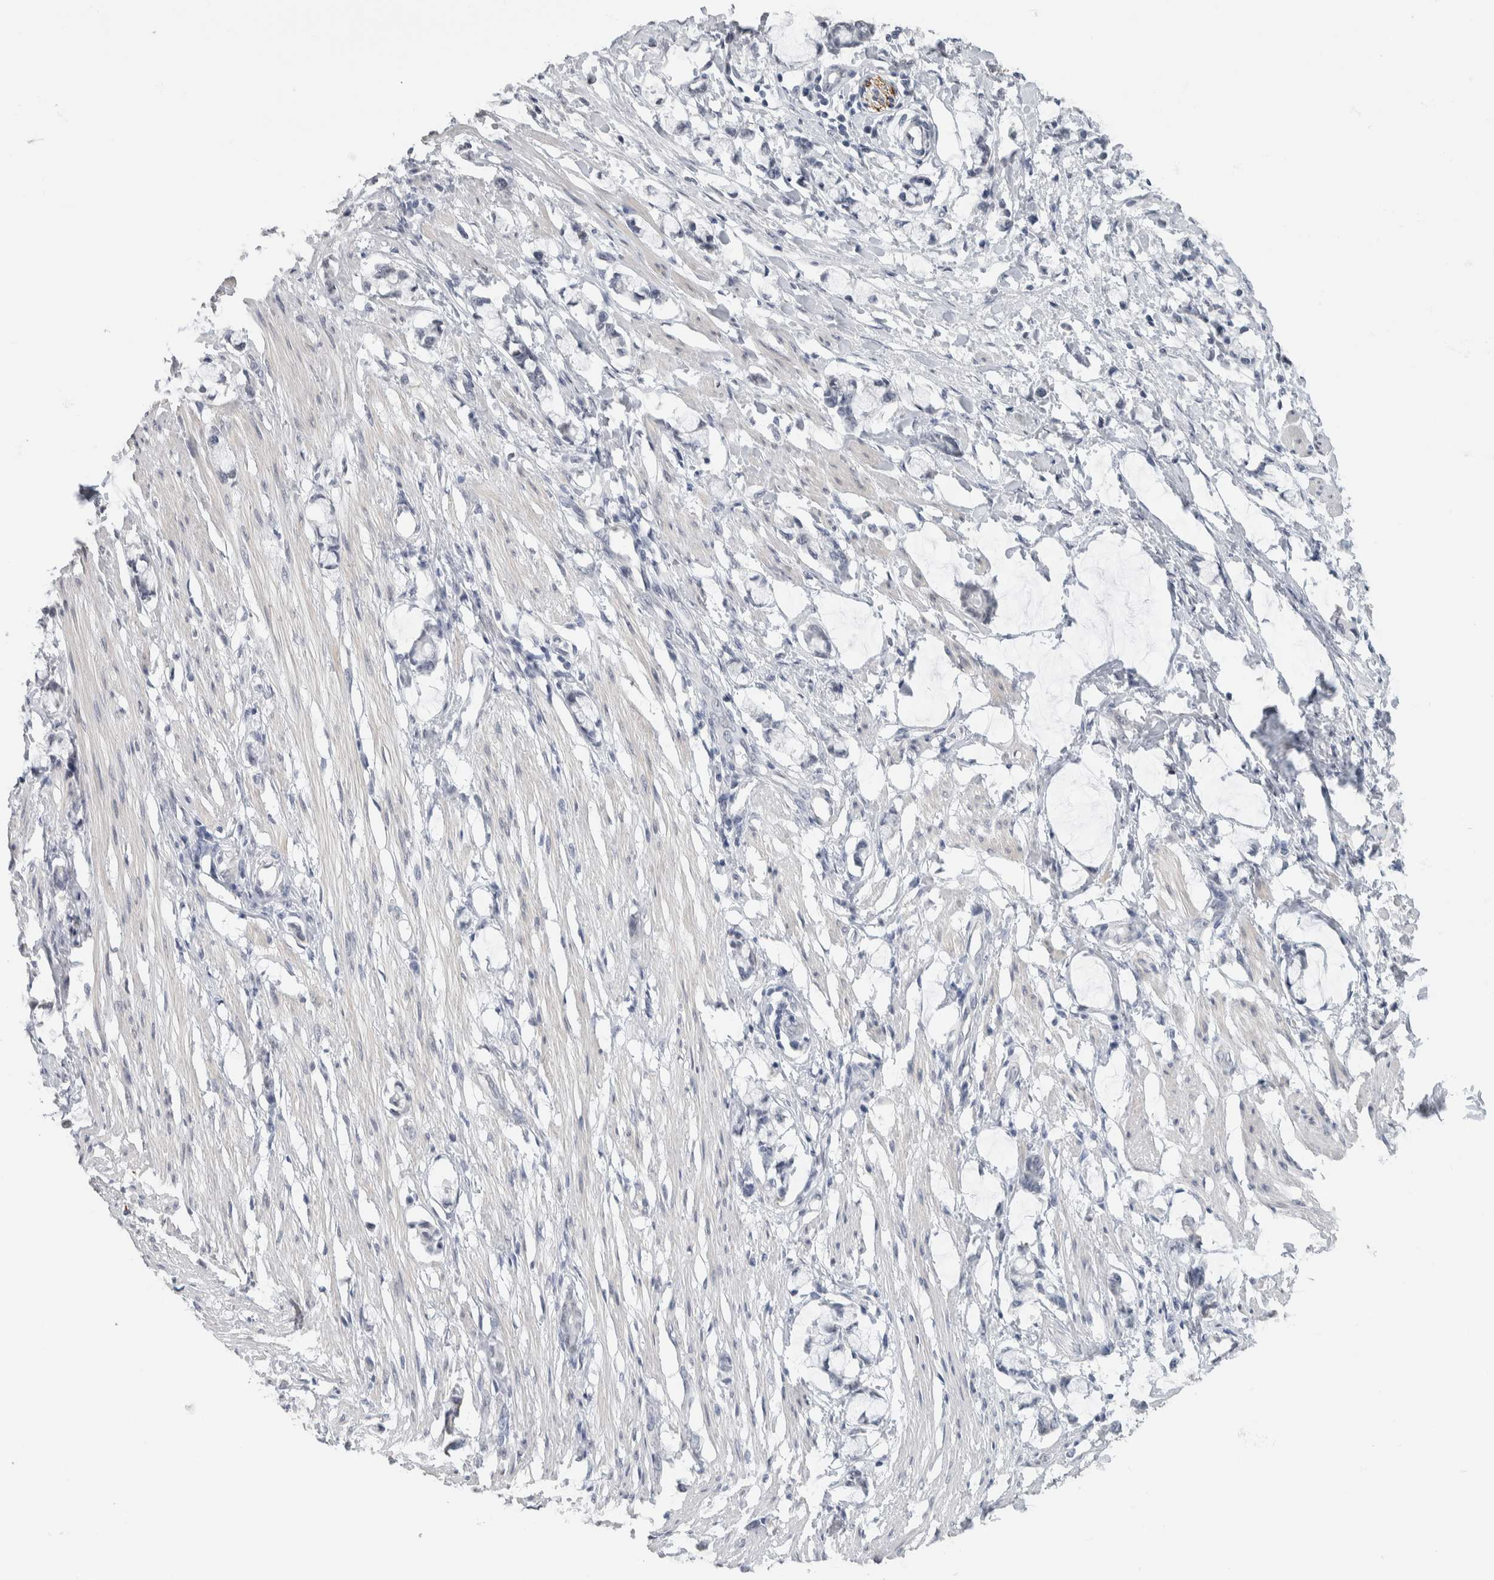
{"staining": {"intensity": "negative", "quantity": "none", "location": "none"}, "tissue": "smooth muscle", "cell_type": "Smooth muscle cells", "image_type": "normal", "snomed": [{"axis": "morphology", "description": "Normal tissue, NOS"}, {"axis": "morphology", "description": "Adenocarcinoma, NOS"}, {"axis": "topography", "description": "Smooth muscle"}, {"axis": "topography", "description": "Colon"}], "caption": "Smooth muscle stained for a protein using immunohistochemistry (IHC) displays no staining smooth muscle cells.", "gene": "NEFM", "patient": {"sex": "male", "age": 14}}